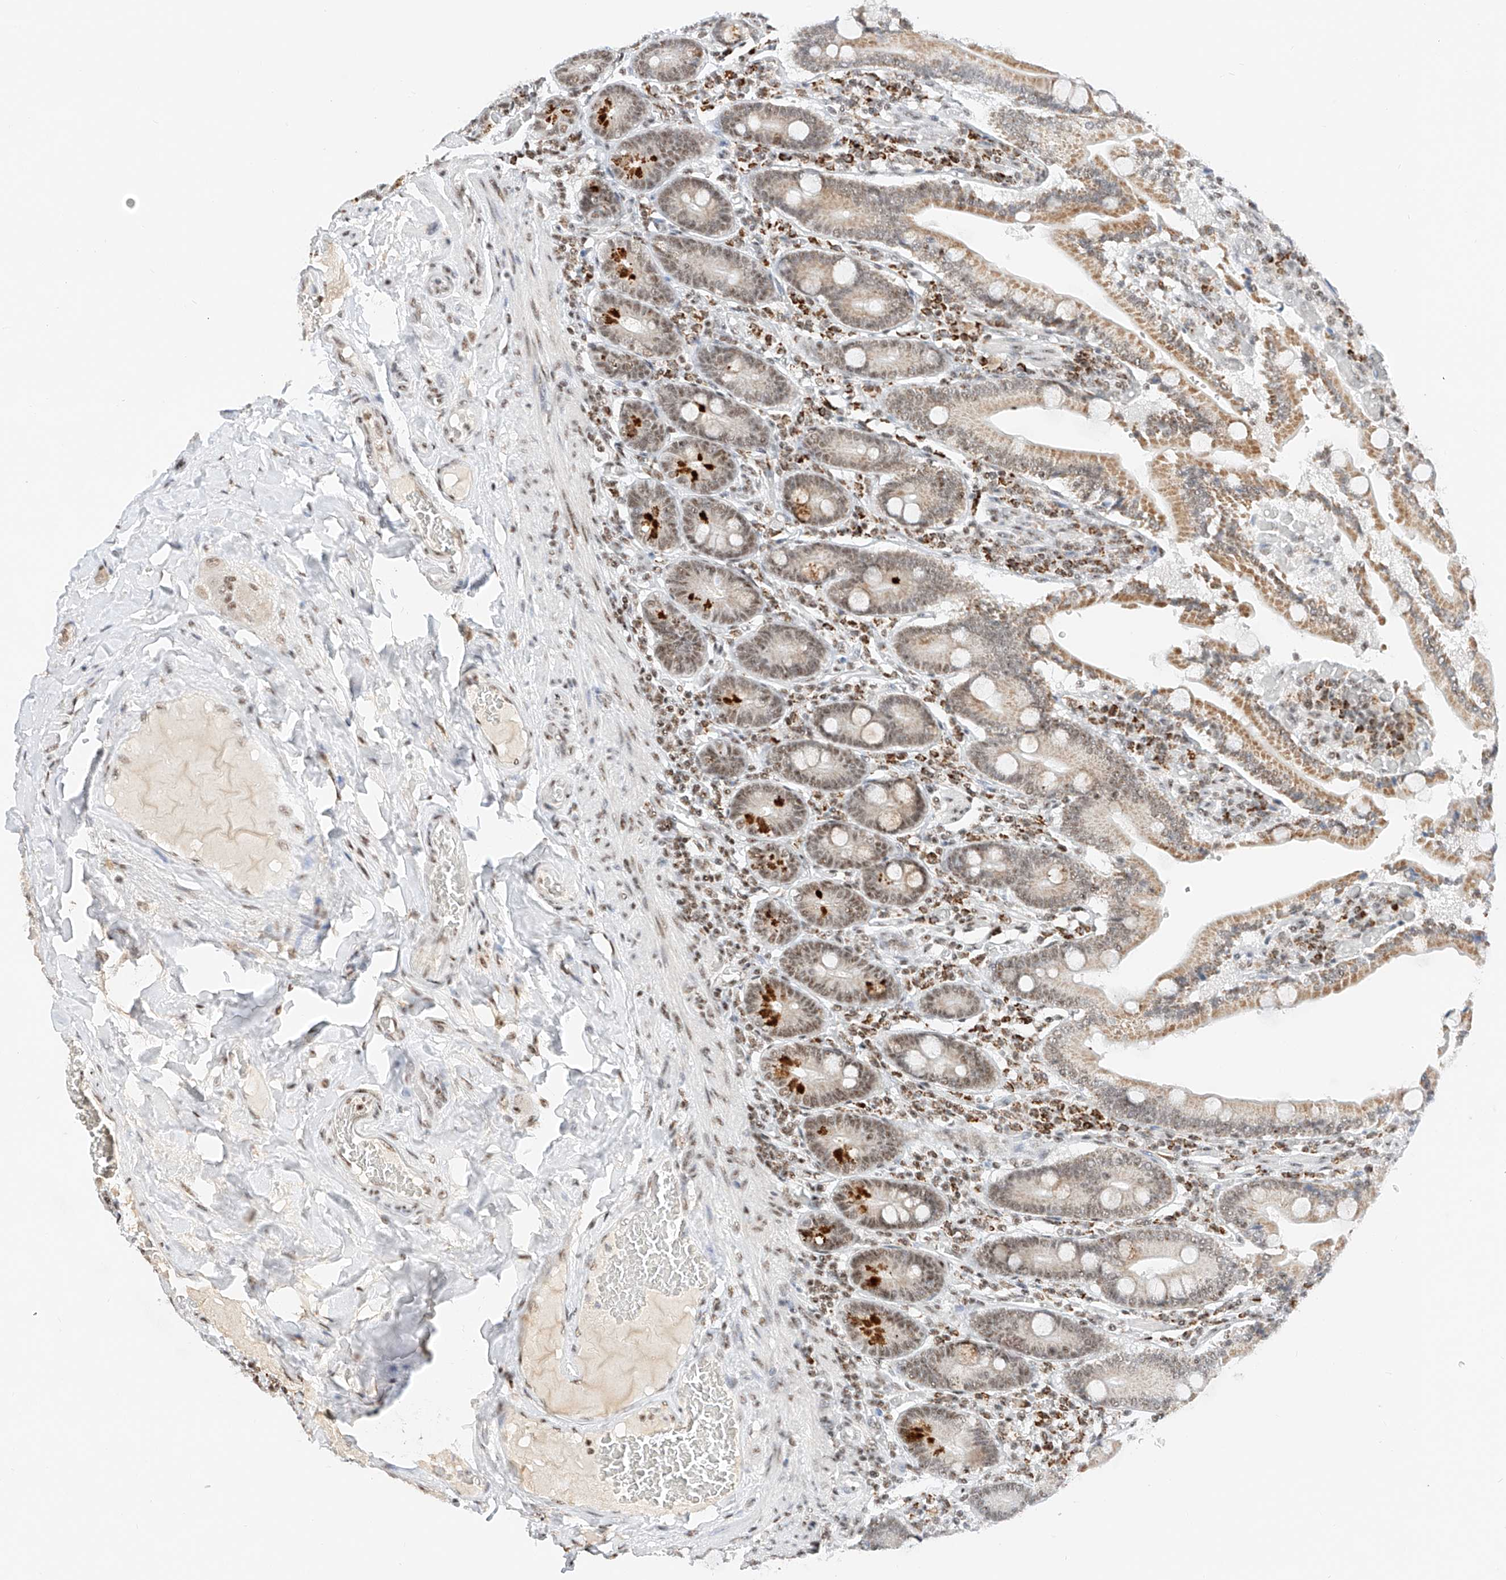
{"staining": {"intensity": "moderate", "quantity": ">75%", "location": "cytoplasmic/membranous,nuclear"}, "tissue": "duodenum", "cell_type": "Glandular cells", "image_type": "normal", "snomed": [{"axis": "morphology", "description": "Normal tissue, NOS"}, {"axis": "topography", "description": "Duodenum"}], "caption": "Moderate cytoplasmic/membranous,nuclear positivity is present in approximately >75% of glandular cells in normal duodenum.", "gene": "NRF1", "patient": {"sex": "female", "age": 62}}